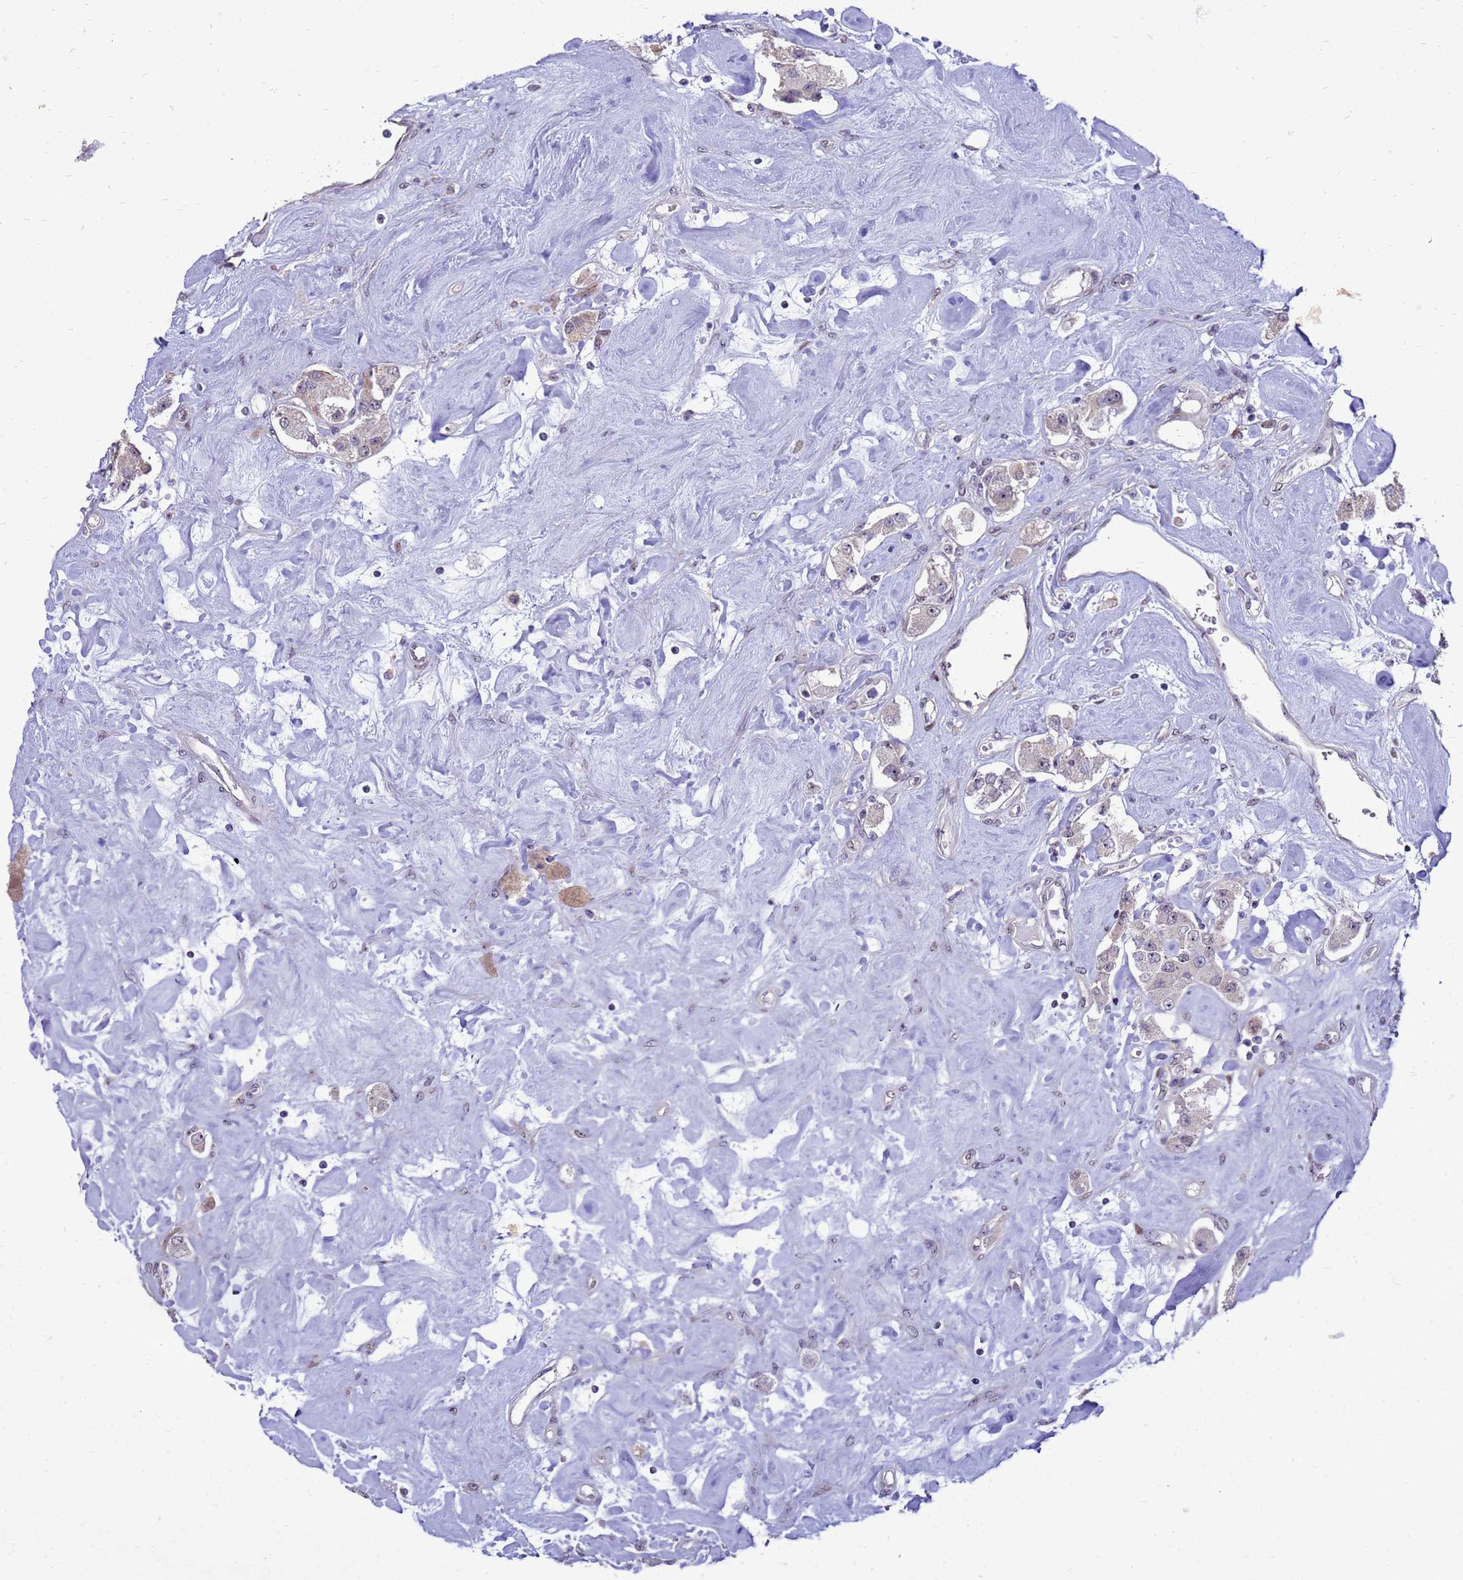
{"staining": {"intensity": "negative", "quantity": "none", "location": "none"}, "tissue": "carcinoid", "cell_type": "Tumor cells", "image_type": "cancer", "snomed": [{"axis": "morphology", "description": "Carcinoid, malignant, NOS"}, {"axis": "topography", "description": "Pancreas"}], "caption": "A histopathology image of carcinoid stained for a protein displays no brown staining in tumor cells.", "gene": "RSPO1", "patient": {"sex": "male", "age": 41}}